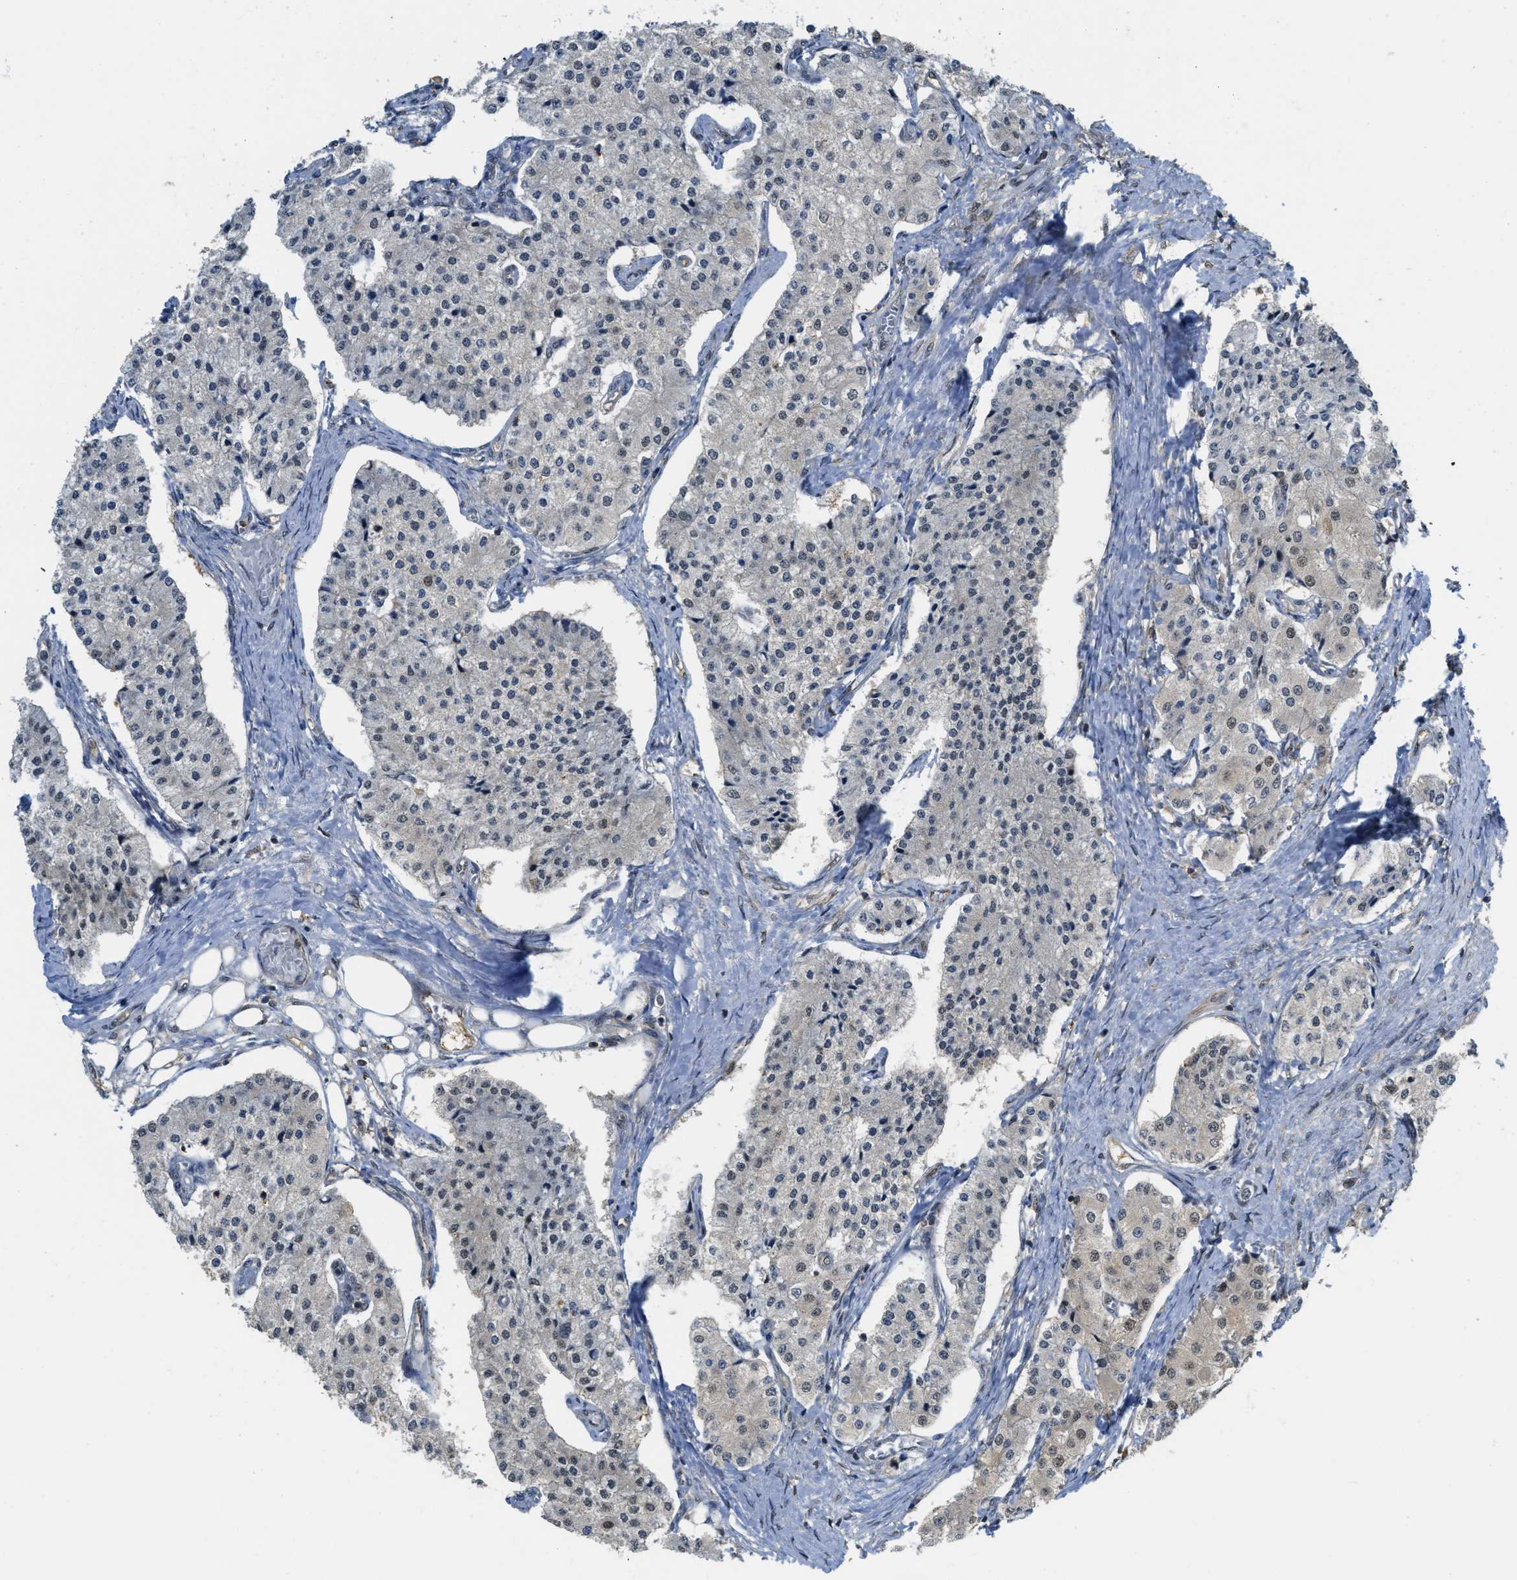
{"staining": {"intensity": "moderate", "quantity": "25%-75%", "location": "nuclear"}, "tissue": "carcinoid", "cell_type": "Tumor cells", "image_type": "cancer", "snomed": [{"axis": "morphology", "description": "Carcinoid, malignant, NOS"}, {"axis": "topography", "description": "Colon"}], "caption": "Immunohistochemistry image of neoplastic tissue: carcinoid (malignant) stained using IHC reveals medium levels of moderate protein expression localized specifically in the nuclear of tumor cells, appearing as a nuclear brown color.", "gene": "PSMC5", "patient": {"sex": "female", "age": 52}}